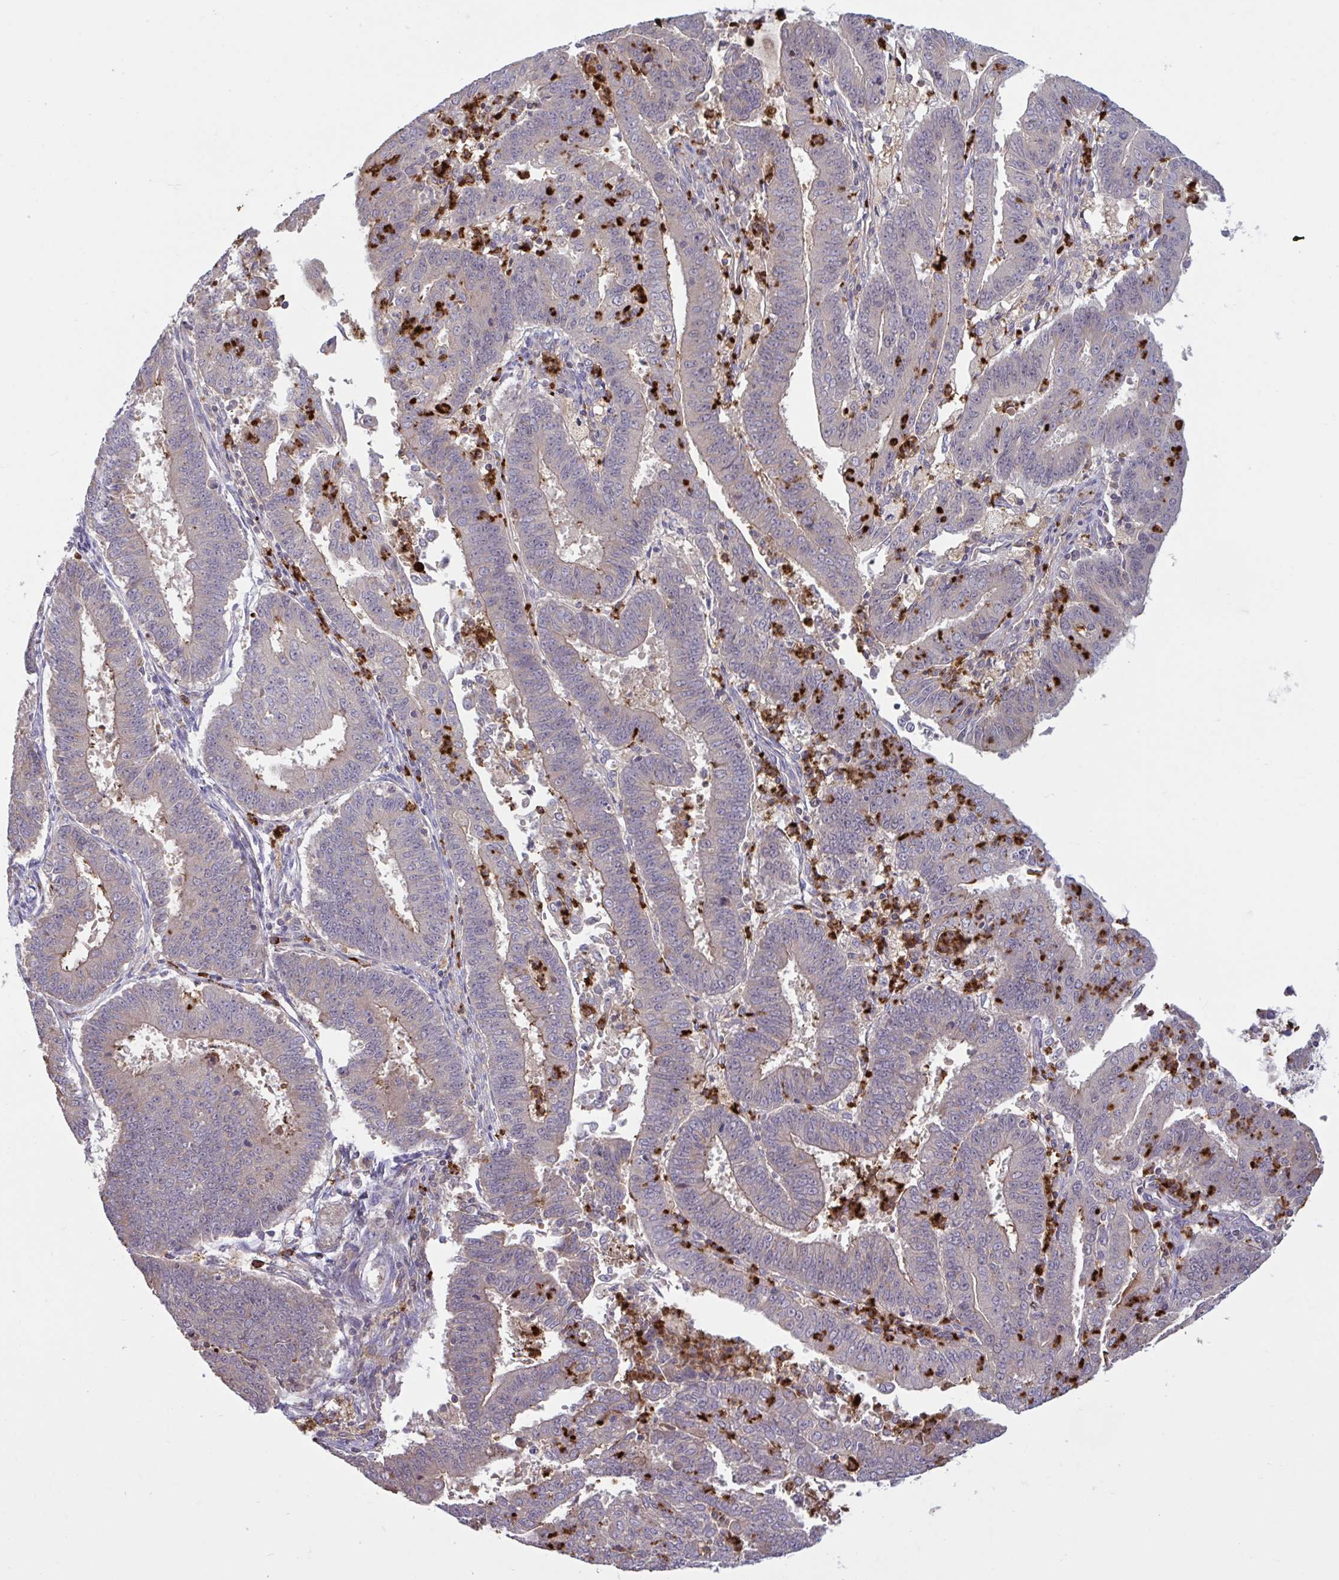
{"staining": {"intensity": "weak", "quantity": "25%-75%", "location": "cytoplasmic/membranous"}, "tissue": "endometrial cancer", "cell_type": "Tumor cells", "image_type": "cancer", "snomed": [{"axis": "morphology", "description": "Adenocarcinoma, NOS"}, {"axis": "topography", "description": "Endometrium"}], "caption": "Immunohistochemistry (IHC) staining of endometrial adenocarcinoma, which displays low levels of weak cytoplasmic/membranous staining in approximately 25%-75% of tumor cells indicating weak cytoplasmic/membranous protein positivity. The staining was performed using DAB (3,3'-diaminobenzidine) (brown) for protein detection and nuclei were counterstained in hematoxylin (blue).", "gene": "IL1R1", "patient": {"sex": "female", "age": 73}}